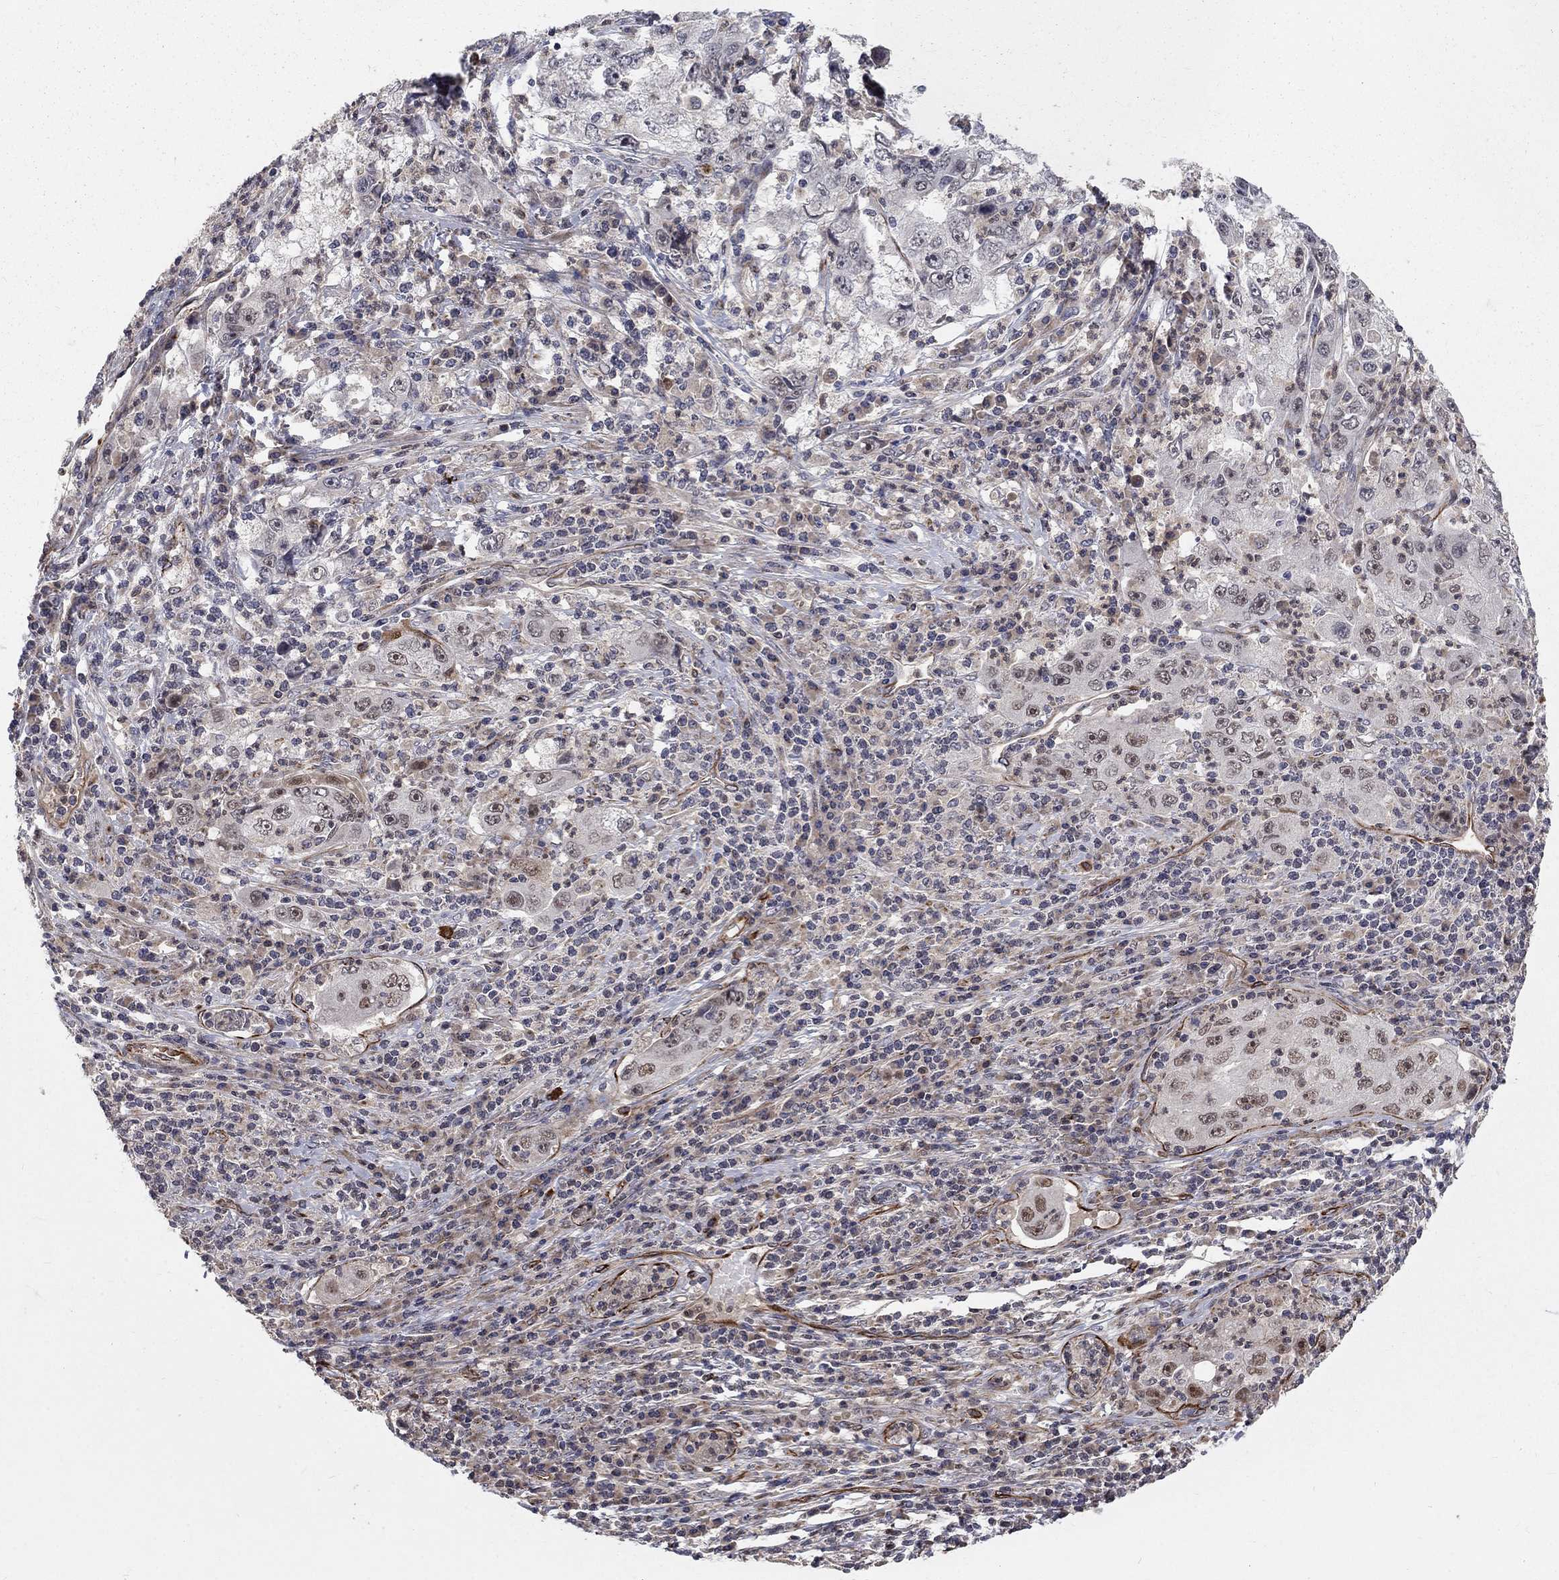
{"staining": {"intensity": "negative", "quantity": "none", "location": "none"}, "tissue": "cervical cancer", "cell_type": "Tumor cells", "image_type": "cancer", "snomed": [{"axis": "morphology", "description": "Squamous cell carcinoma, NOS"}, {"axis": "topography", "description": "Cervix"}], "caption": "Tumor cells show no significant positivity in cervical cancer (squamous cell carcinoma). (Brightfield microscopy of DAB immunohistochemistry (IHC) at high magnification).", "gene": "MSRA", "patient": {"sex": "female", "age": 36}}